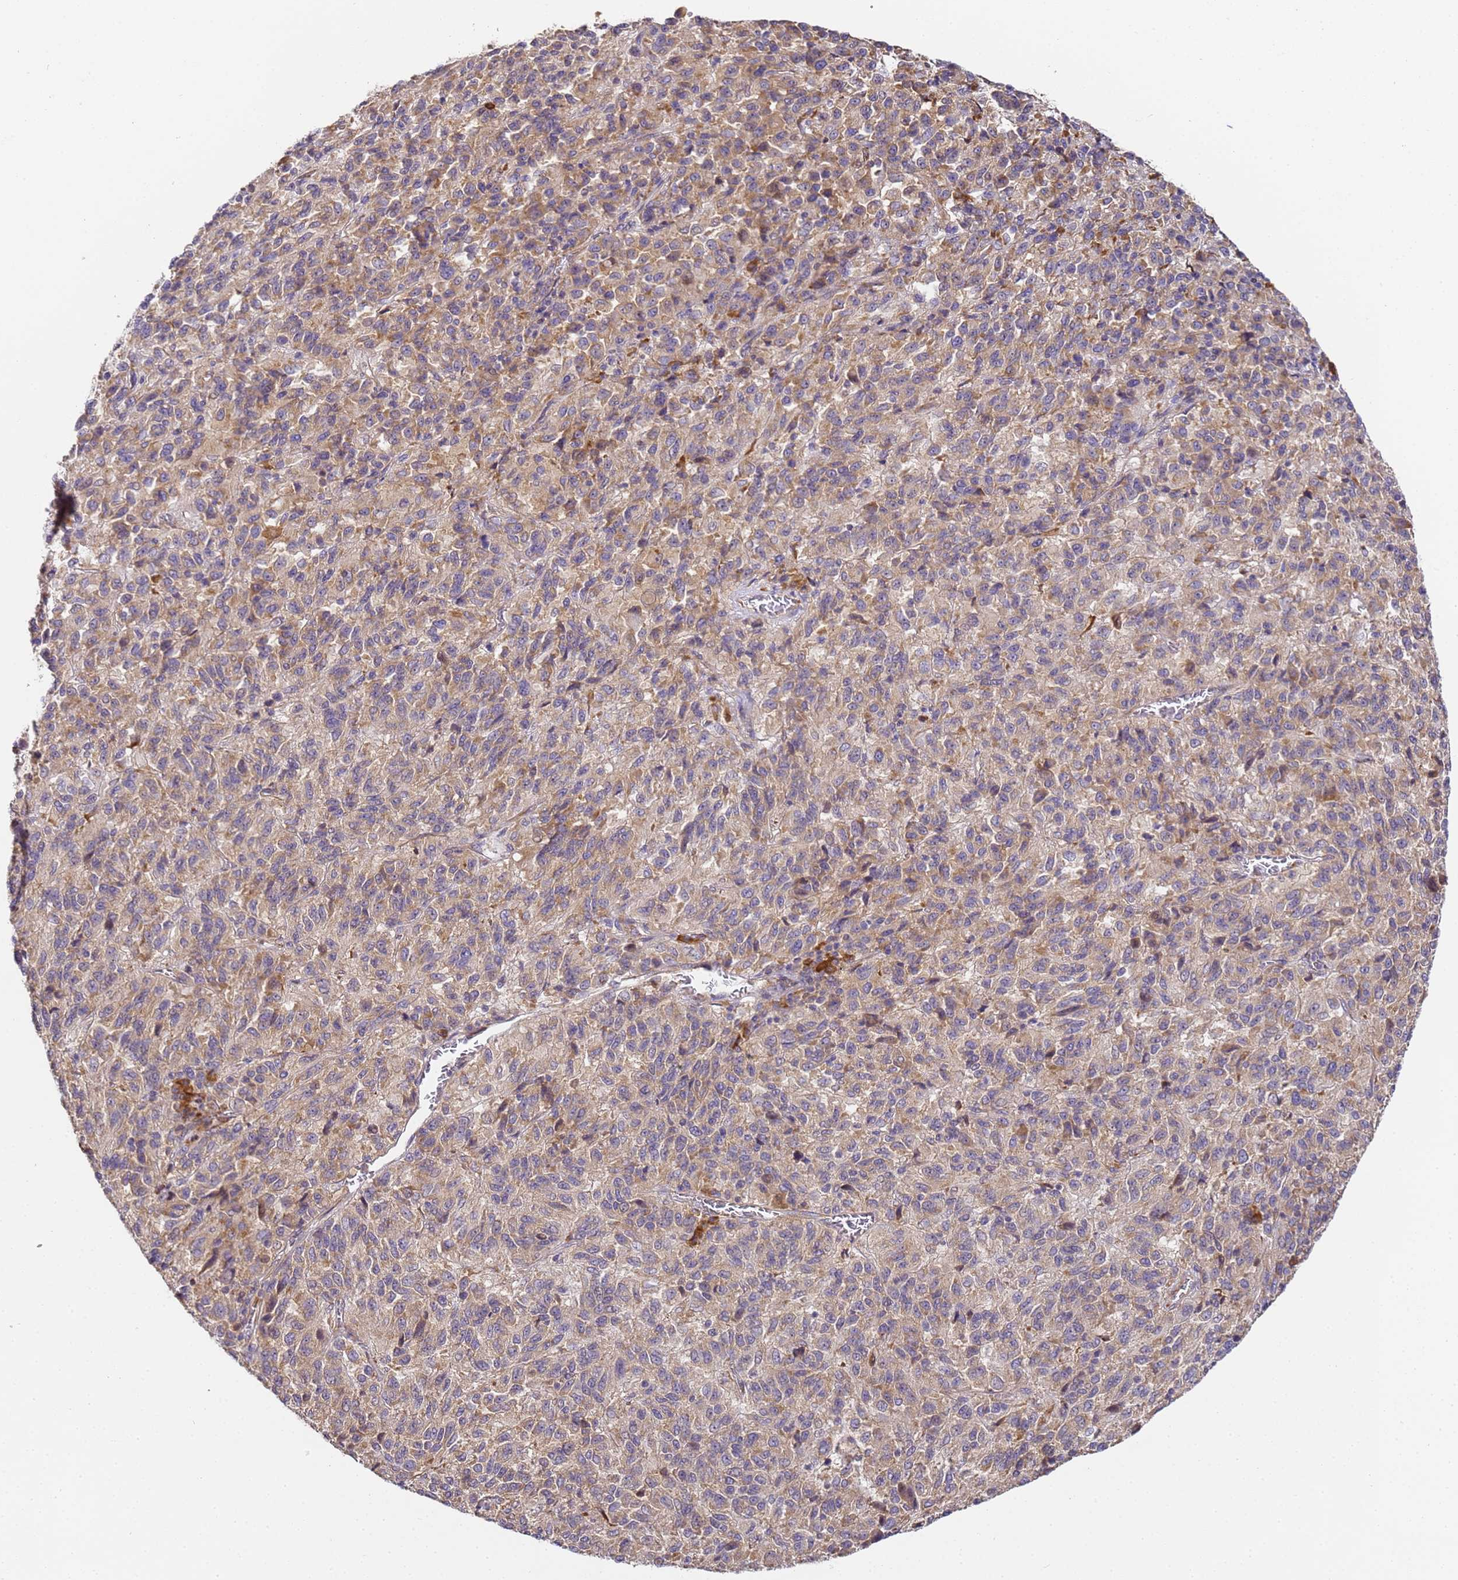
{"staining": {"intensity": "moderate", "quantity": ">75%", "location": "cytoplasmic/membranous"}, "tissue": "melanoma", "cell_type": "Tumor cells", "image_type": "cancer", "snomed": [{"axis": "morphology", "description": "Malignant melanoma, Metastatic site"}, {"axis": "topography", "description": "Lung"}], "caption": "Approximately >75% of tumor cells in human melanoma show moderate cytoplasmic/membranous protein staining as visualized by brown immunohistochemical staining.", "gene": "RPL13A", "patient": {"sex": "male", "age": 64}}